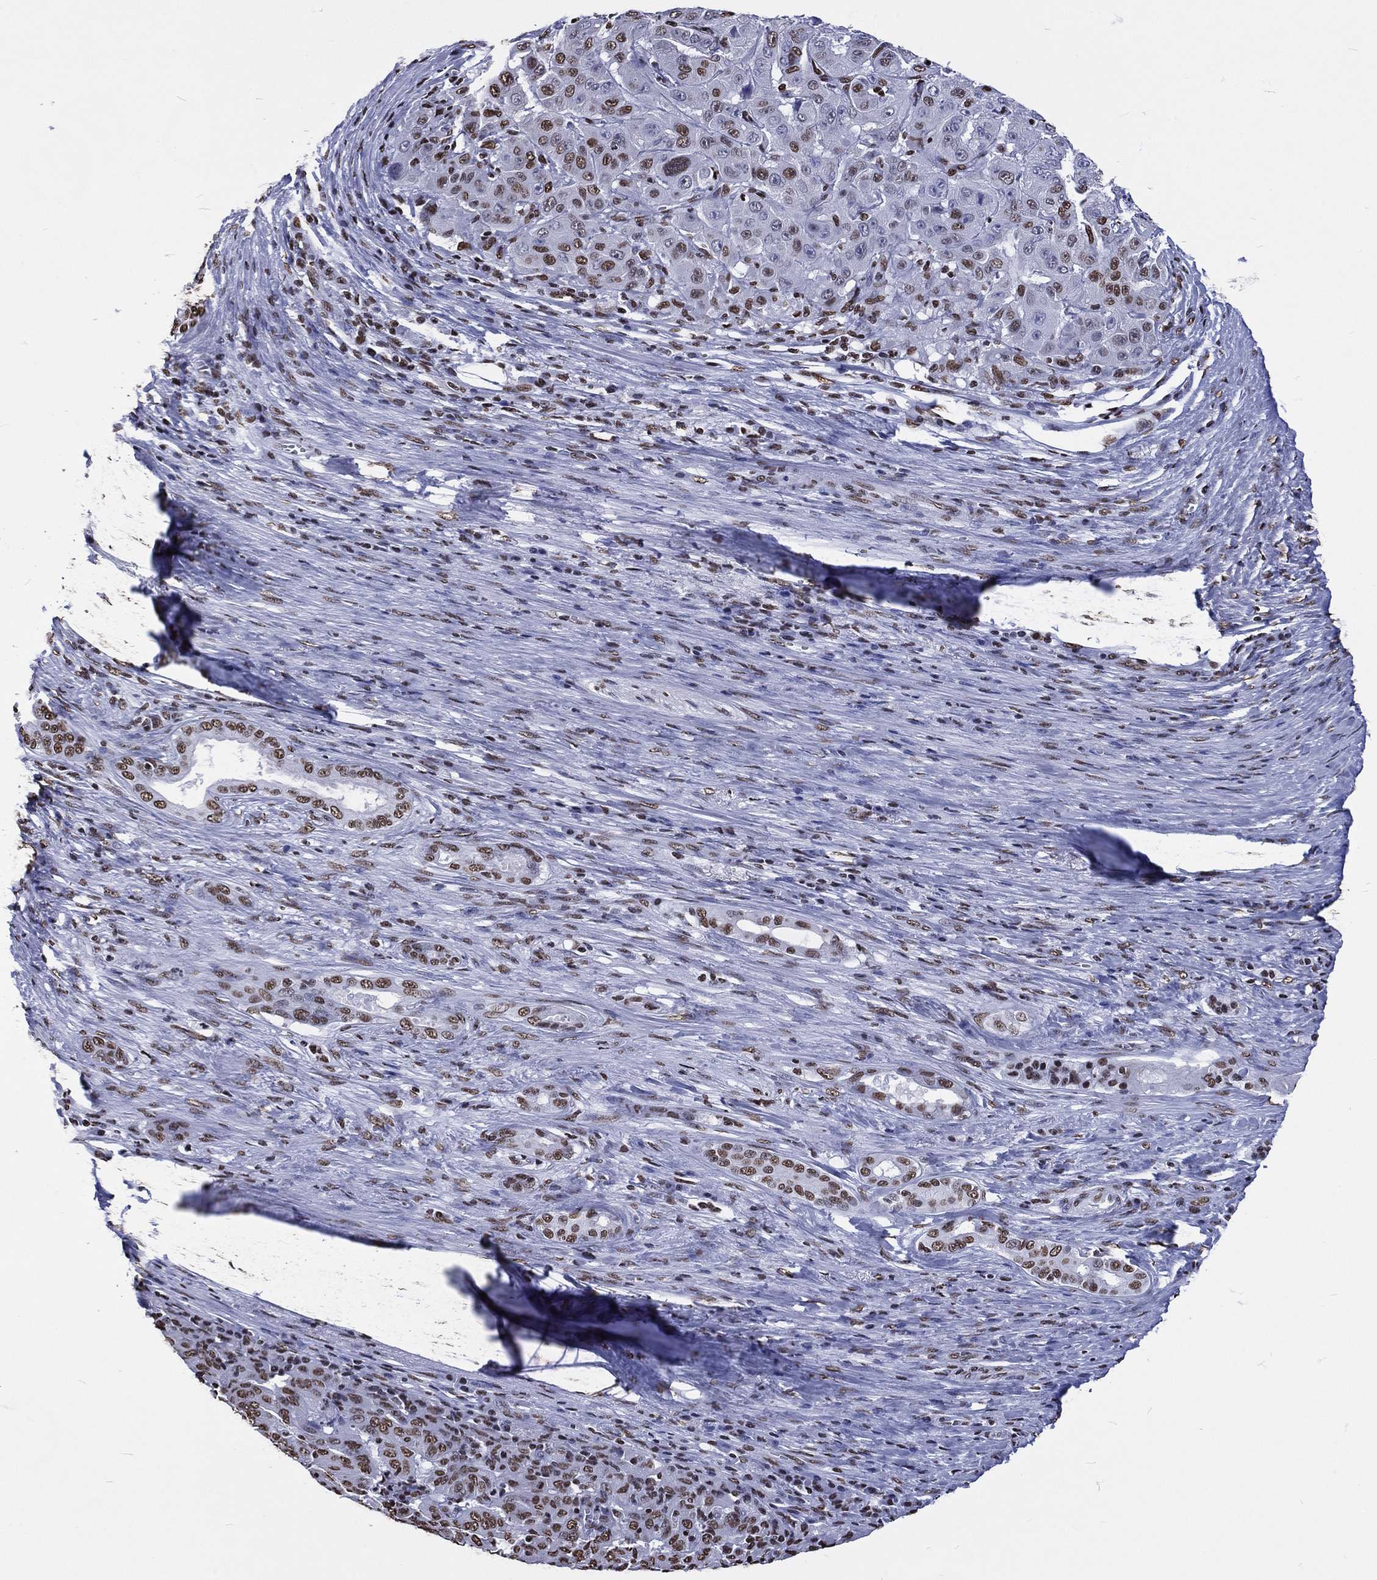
{"staining": {"intensity": "strong", "quantity": "<25%", "location": "nuclear"}, "tissue": "pancreatic cancer", "cell_type": "Tumor cells", "image_type": "cancer", "snomed": [{"axis": "morphology", "description": "Adenocarcinoma, NOS"}, {"axis": "topography", "description": "Pancreas"}], "caption": "Tumor cells demonstrate medium levels of strong nuclear staining in about <25% of cells in adenocarcinoma (pancreatic).", "gene": "RETREG2", "patient": {"sex": "male", "age": 63}}